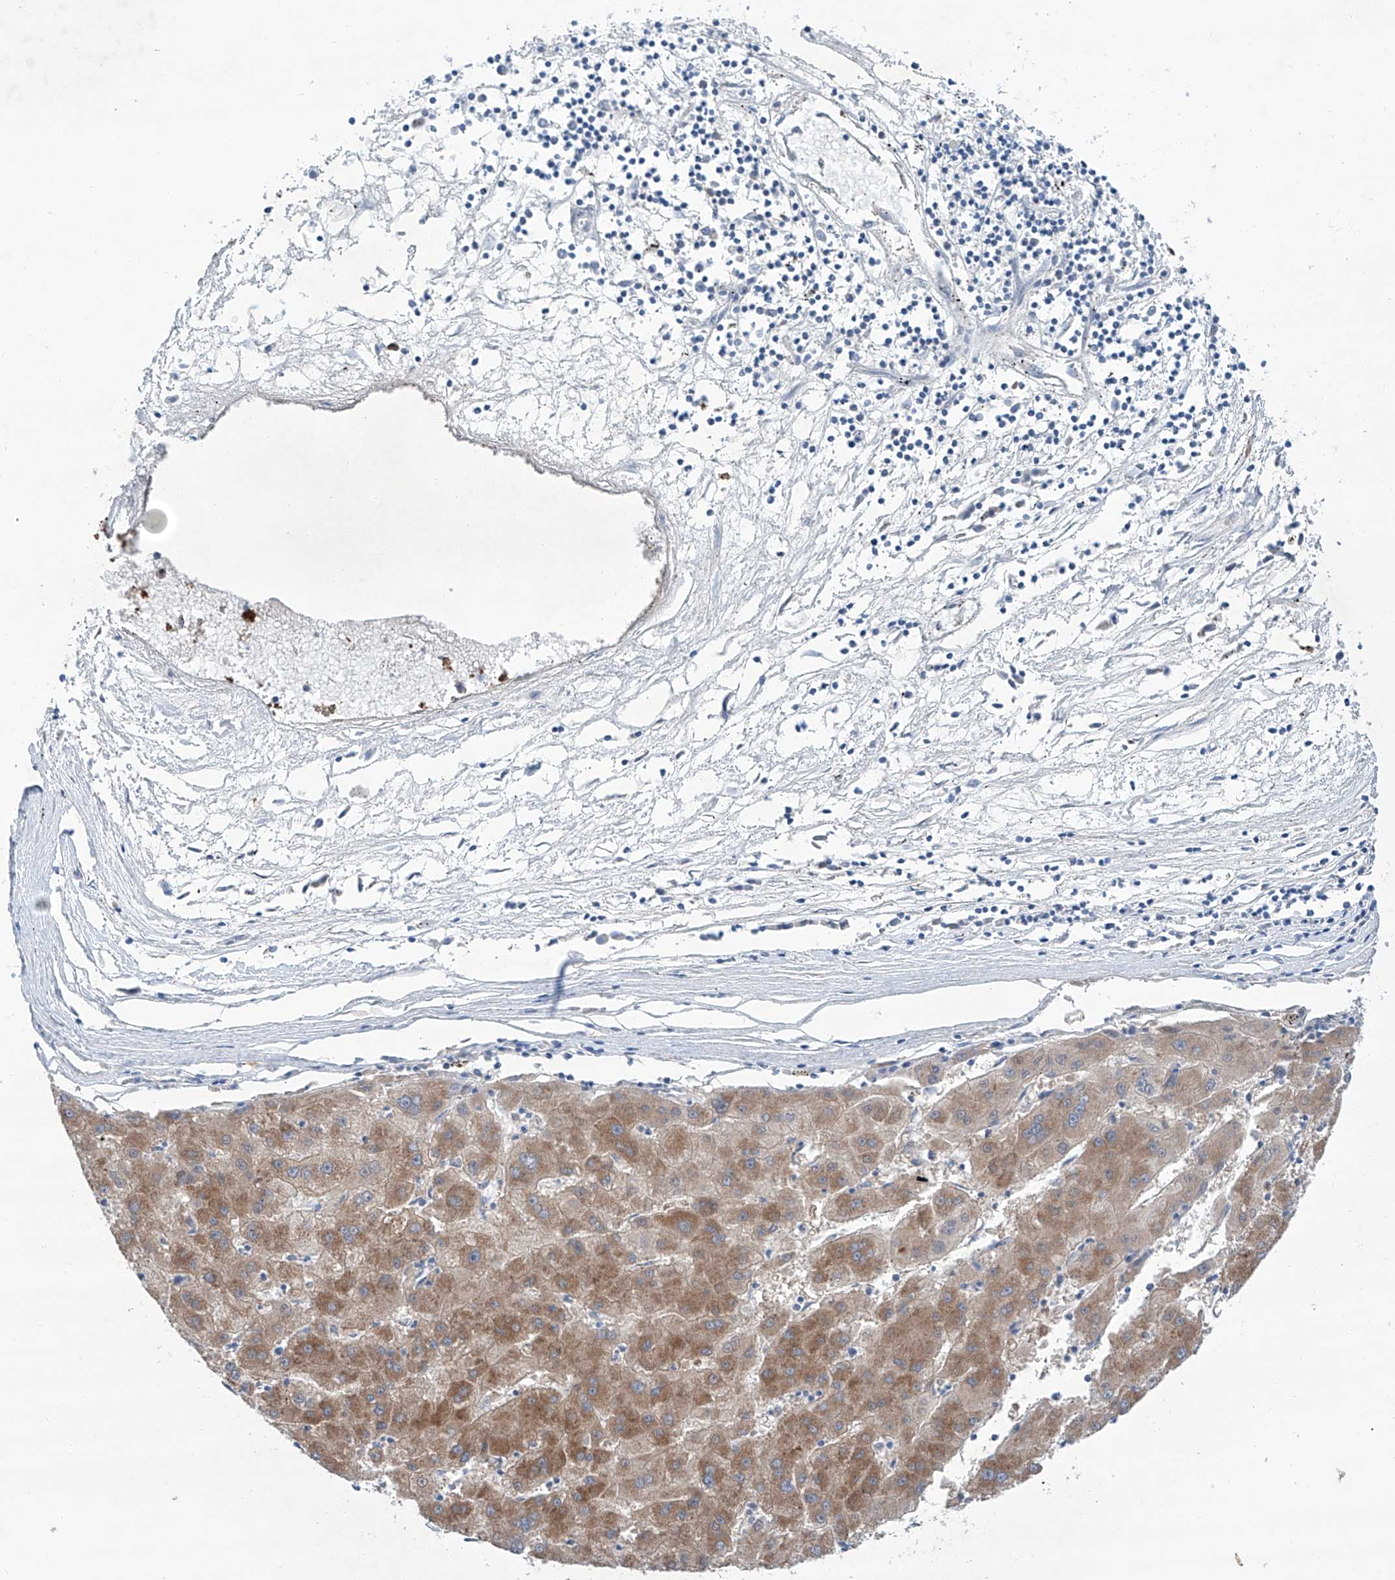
{"staining": {"intensity": "moderate", "quantity": ">75%", "location": "cytoplasmic/membranous"}, "tissue": "liver cancer", "cell_type": "Tumor cells", "image_type": "cancer", "snomed": [{"axis": "morphology", "description": "Carcinoma, Hepatocellular, NOS"}, {"axis": "topography", "description": "Liver"}], "caption": "A brown stain highlights moderate cytoplasmic/membranous positivity of a protein in liver cancer tumor cells.", "gene": "SIX4", "patient": {"sex": "male", "age": 72}}